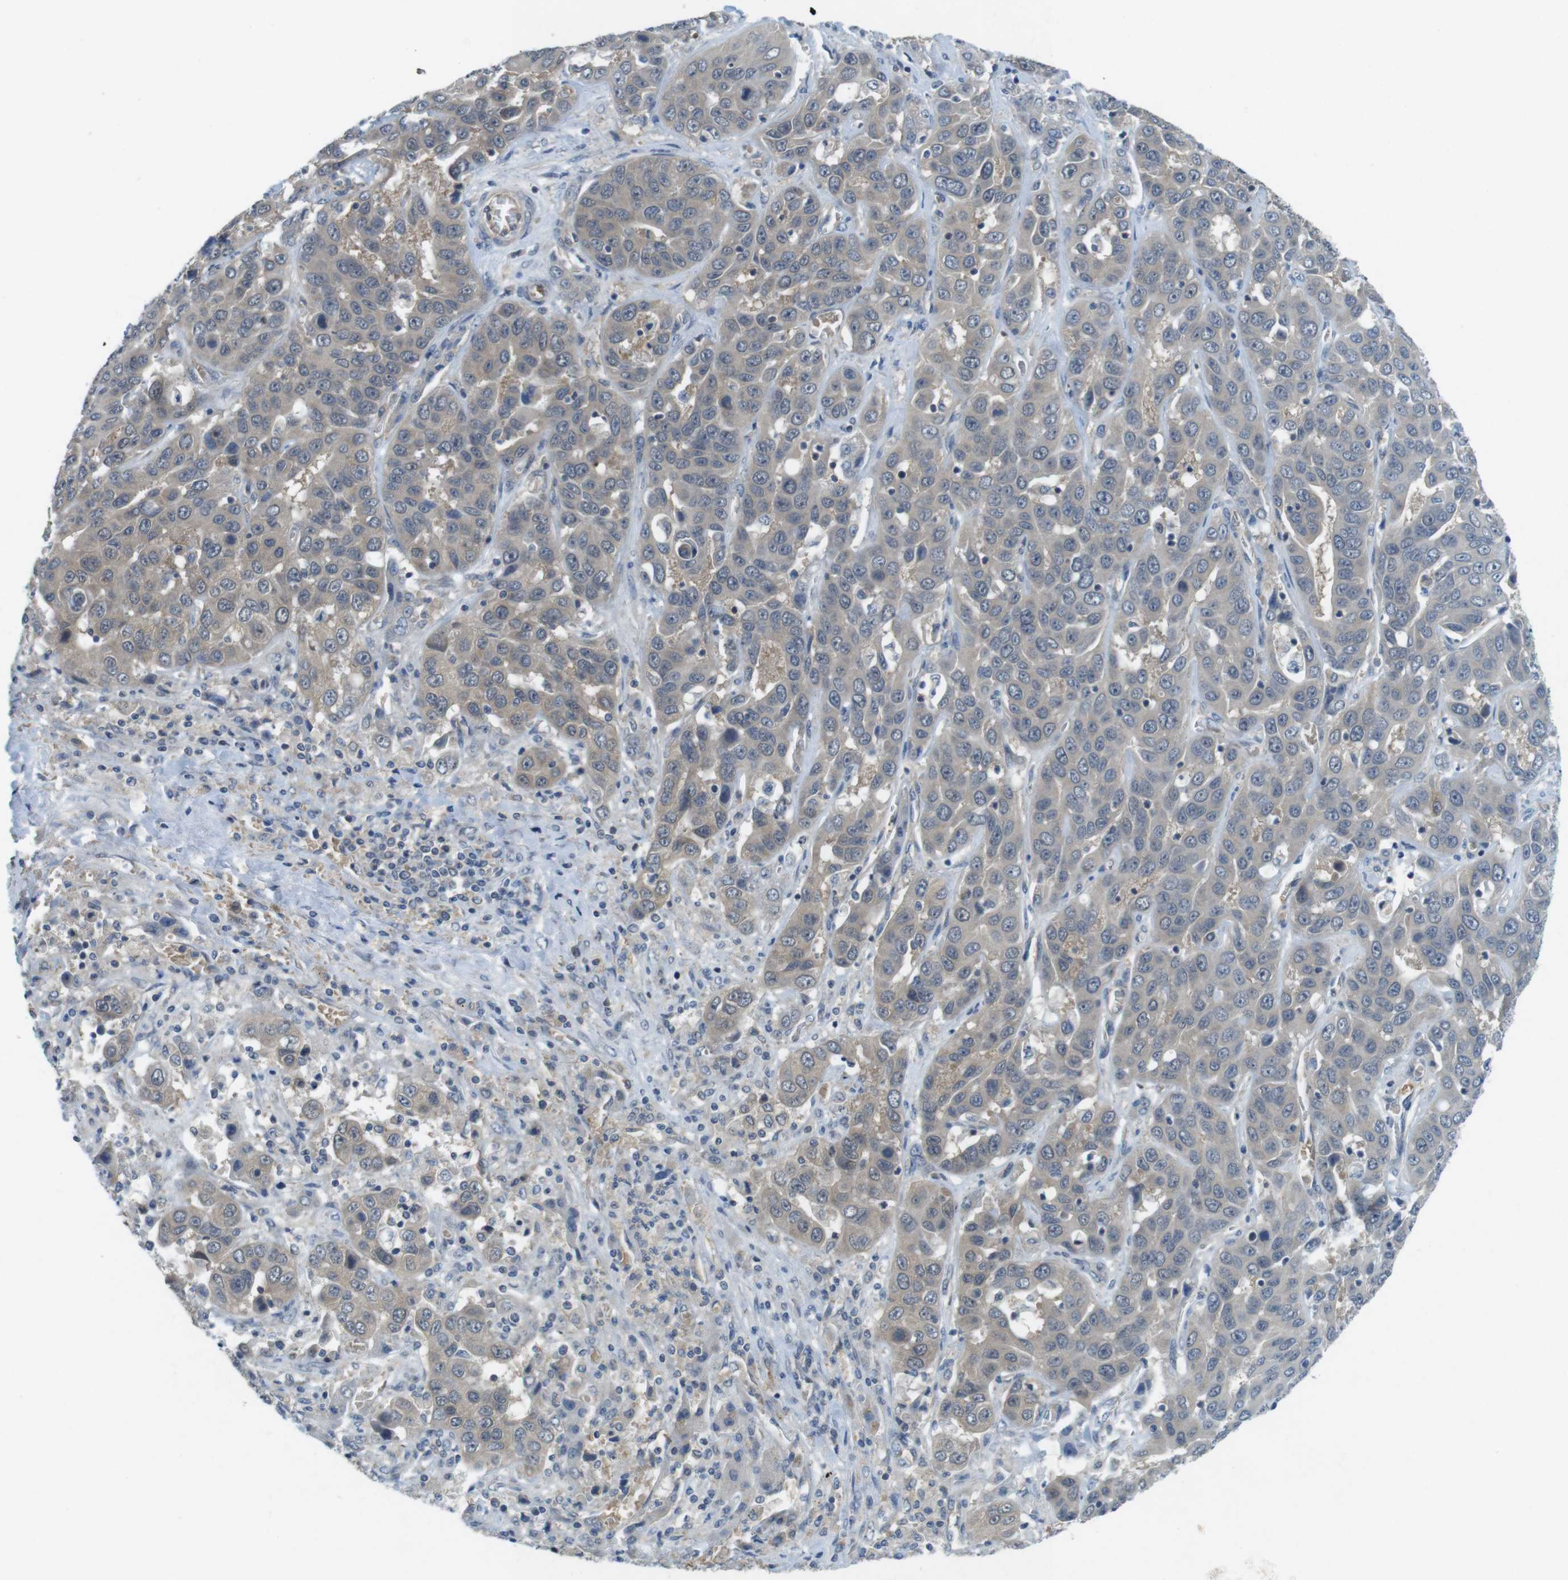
{"staining": {"intensity": "negative", "quantity": "none", "location": "none"}, "tissue": "liver cancer", "cell_type": "Tumor cells", "image_type": "cancer", "snomed": [{"axis": "morphology", "description": "Cholangiocarcinoma"}, {"axis": "topography", "description": "Liver"}], "caption": "This is an IHC micrograph of human liver cancer (cholangiocarcinoma). There is no expression in tumor cells.", "gene": "SUGT1", "patient": {"sex": "female", "age": 52}}